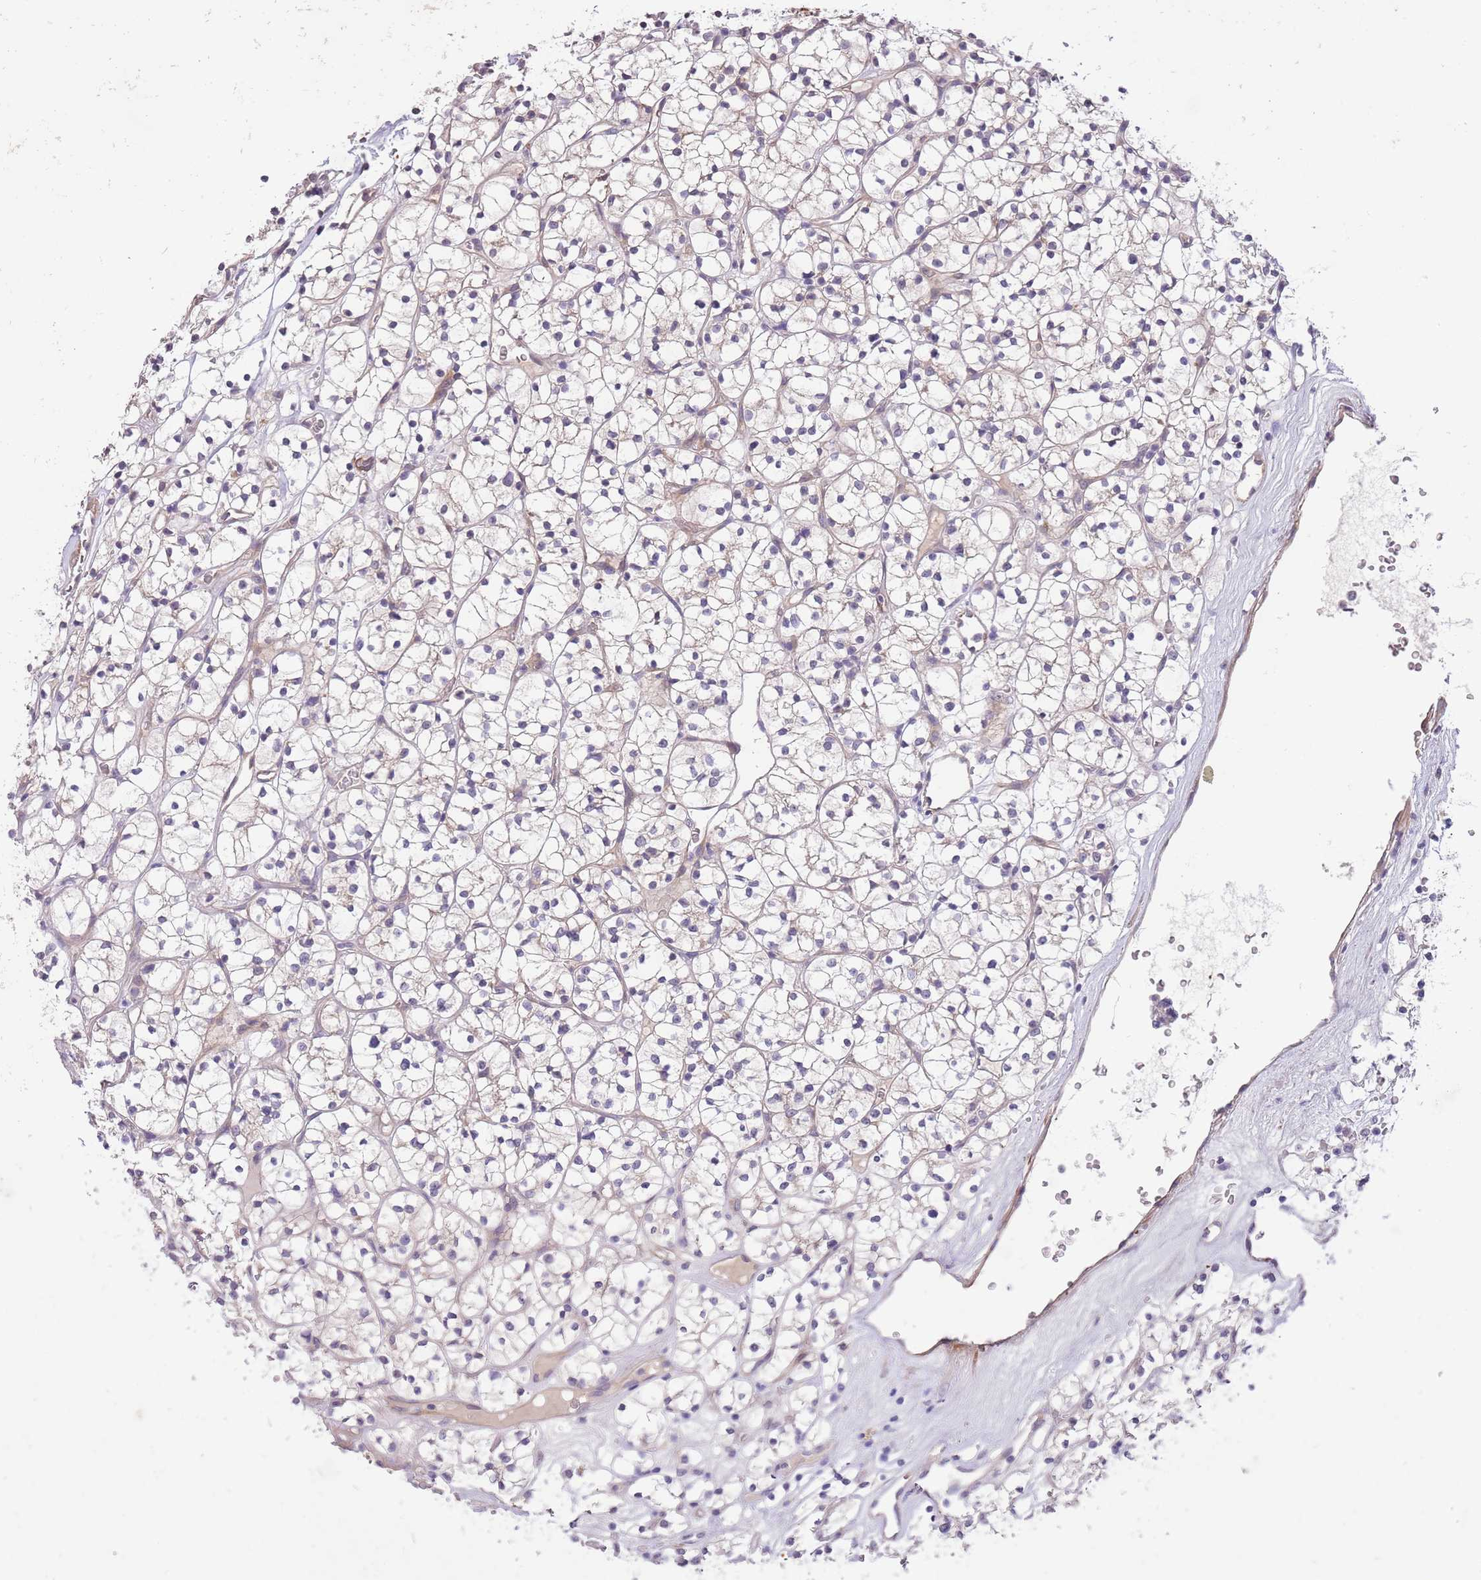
{"staining": {"intensity": "negative", "quantity": "none", "location": "none"}, "tissue": "renal cancer", "cell_type": "Tumor cells", "image_type": "cancer", "snomed": [{"axis": "morphology", "description": "Adenocarcinoma, NOS"}, {"axis": "topography", "description": "Kidney"}], "caption": "IHC histopathology image of neoplastic tissue: renal adenocarcinoma stained with DAB displays no significant protein staining in tumor cells.", "gene": "ZNF658", "patient": {"sex": "female", "age": 64}}